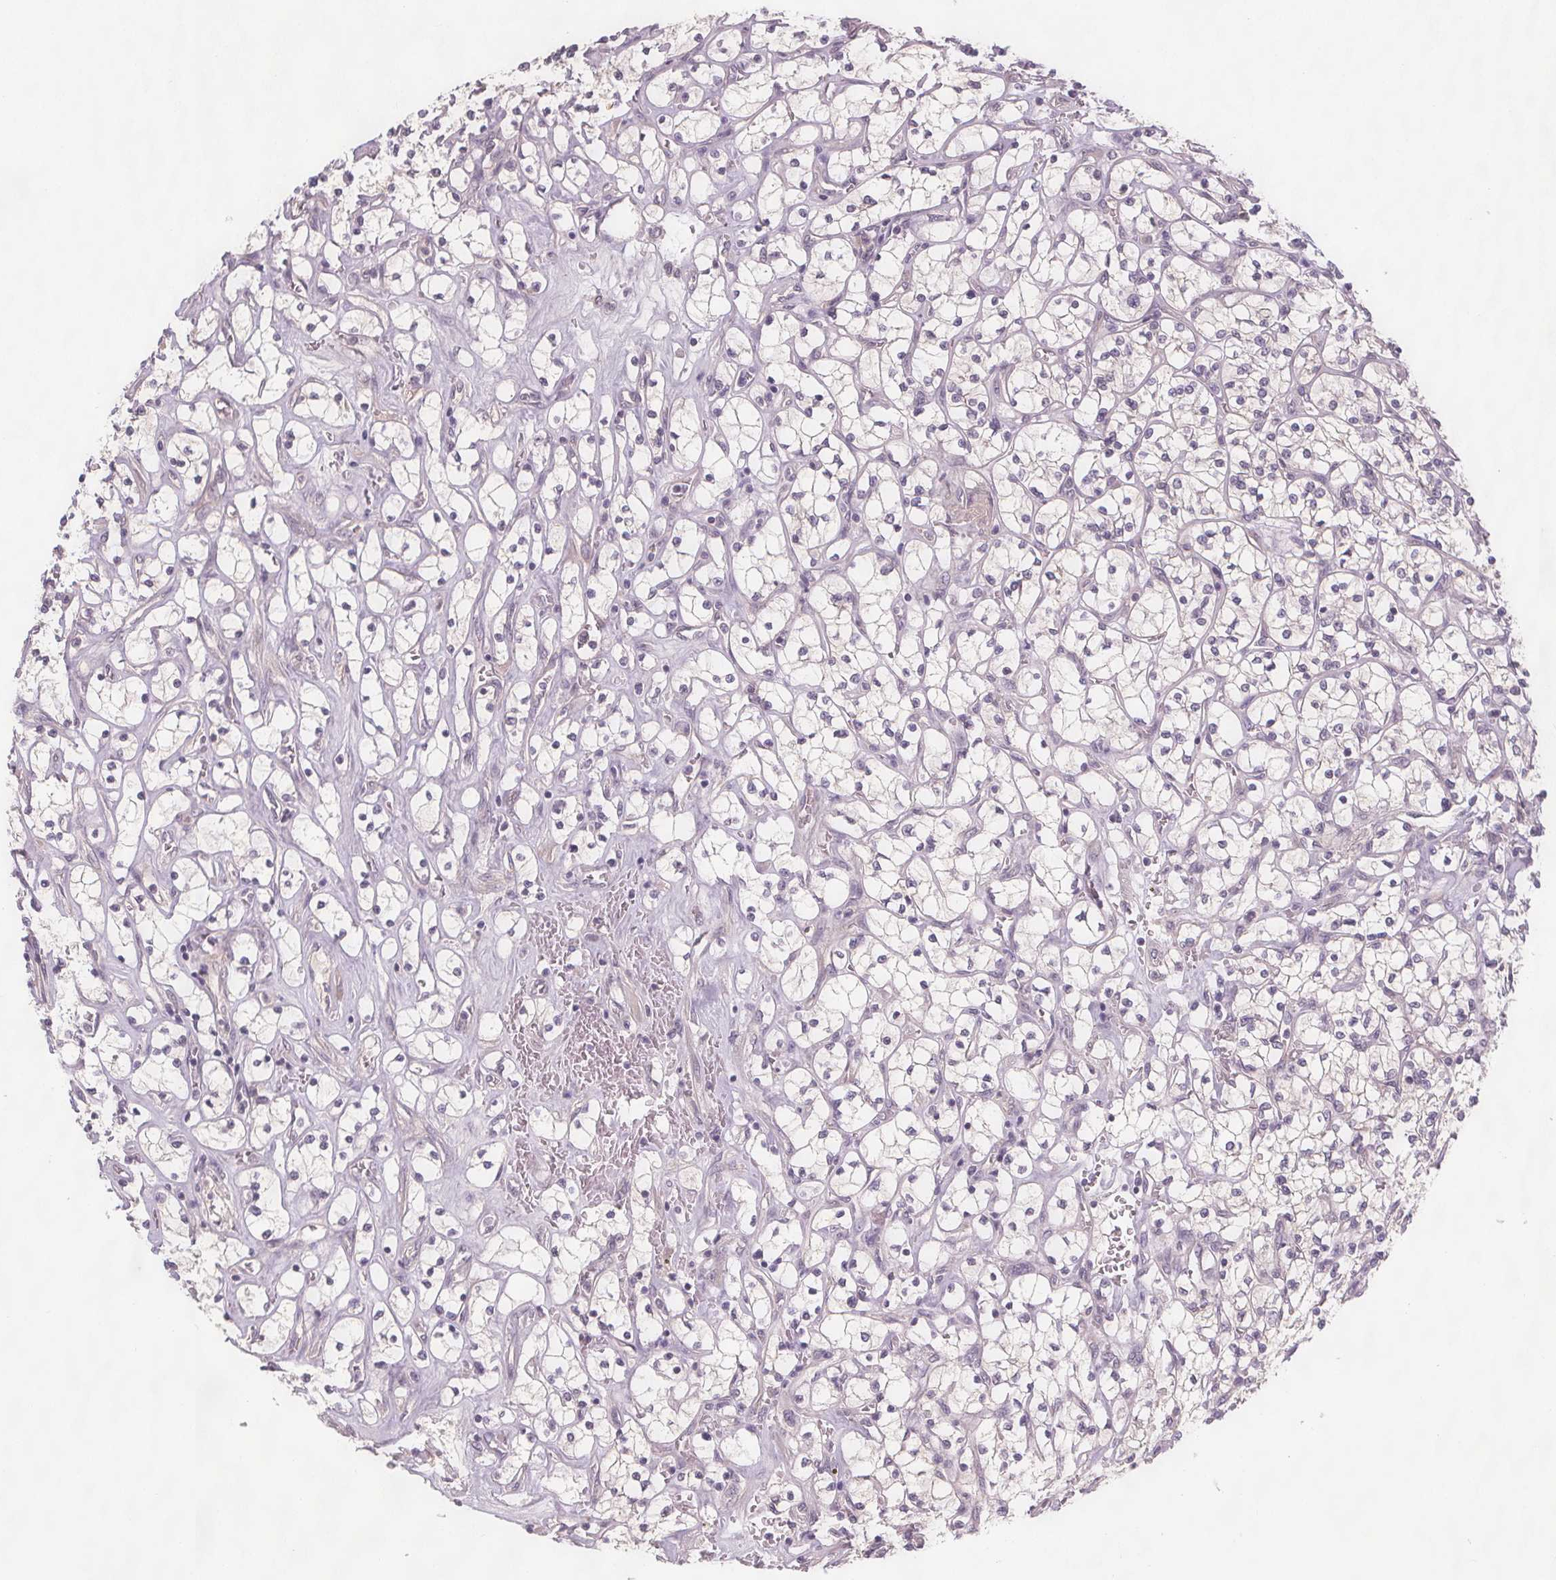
{"staining": {"intensity": "negative", "quantity": "none", "location": "none"}, "tissue": "renal cancer", "cell_type": "Tumor cells", "image_type": "cancer", "snomed": [{"axis": "morphology", "description": "Adenocarcinoma, NOS"}, {"axis": "topography", "description": "Kidney"}], "caption": "Immunohistochemistry photomicrograph of neoplastic tissue: human renal adenocarcinoma stained with DAB (3,3'-diaminobenzidine) exhibits no significant protein expression in tumor cells.", "gene": "VNN1", "patient": {"sex": "female", "age": 64}}